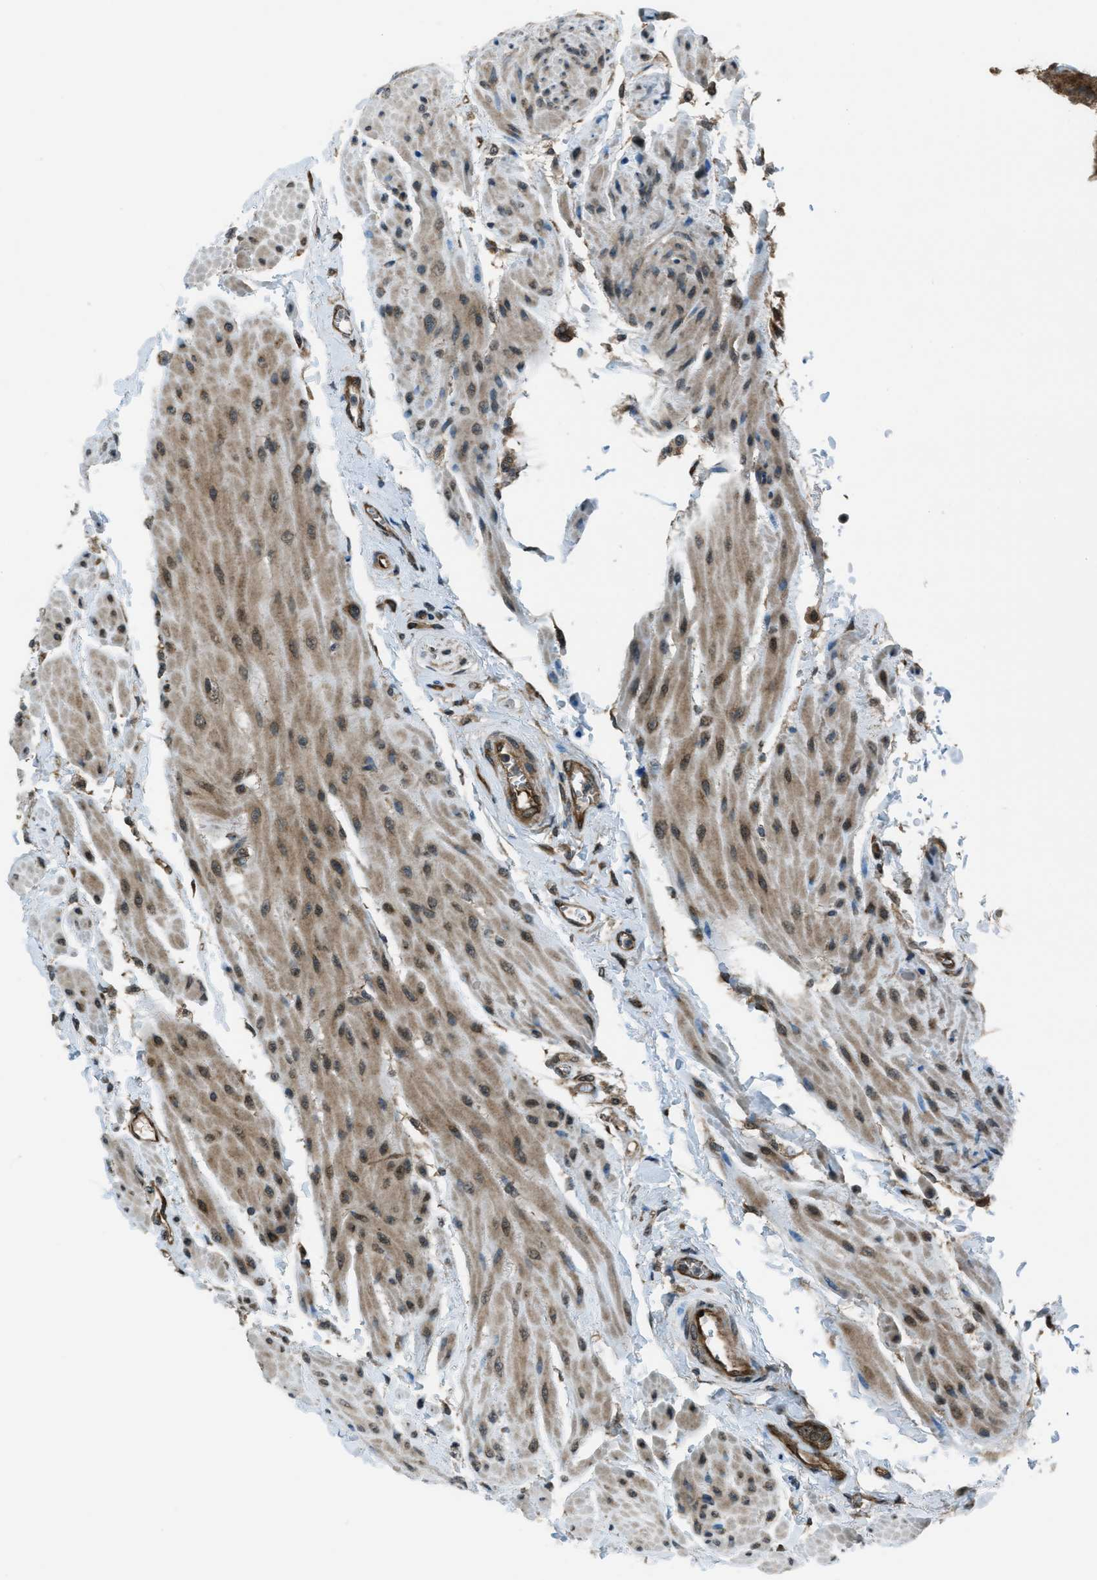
{"staining": {"intensity": "strong", "quantity": "25%-75%", "location": "cytoplasmic/membranous,nuclear"}, "tissue": "urinary bladder", "cell_type": "Urothelial cells", "image_type": "normal", "snomed": [{"axis": "morphology", "description": "Normal tissue, NOS"}, {"axis": "topography", "description": "Urinary bladder"}], "caption": "The photomicrograph displays staining of normal urinary bladder, revealing strong cytoplasmic/membranous,nuclear protein positivity (brown color) within urothelial cells.", "gene": "ASAP2", "patient": {"sex": "female", "age": 79}}